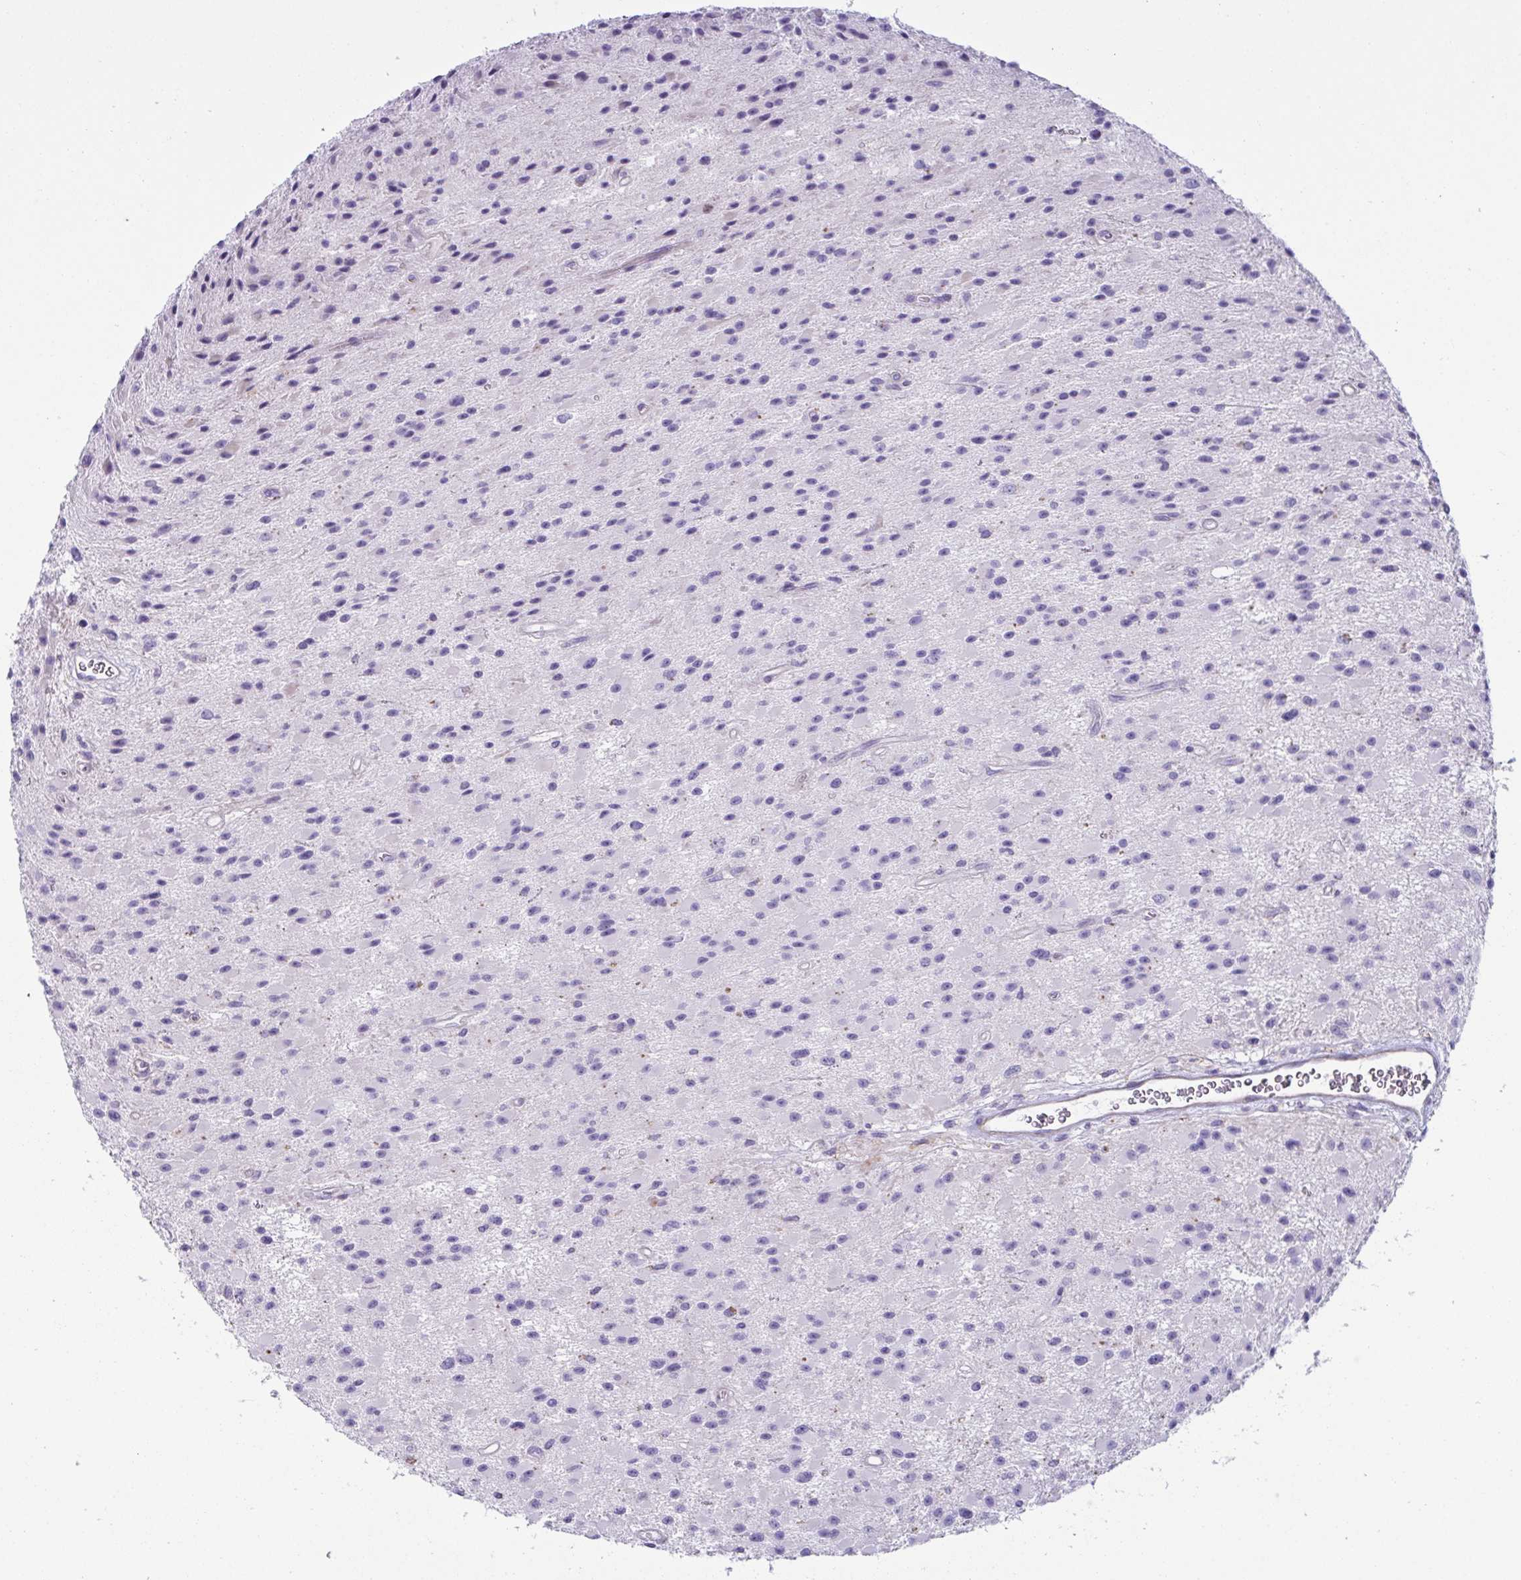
{"staining": {"intensity": "negative", "quantity": "none", "location": "none"}, "tissue": "glioma", "cell_type": "Tumor cells", "image_type": "cancer", "snomed": [{"axis": "morphology", "description": "Glioma, malignant, High grade"}, {"axis": "topography", "description": "Brain"}], "caption": "DAB (3,3'-diaminobenzidine) immunohistochemical staining of human malignant glioma (high-grade) shows no significant staining in tumor cells.", "gene": "OR5P3", "patient": {"sex": "male", "age": 29}}